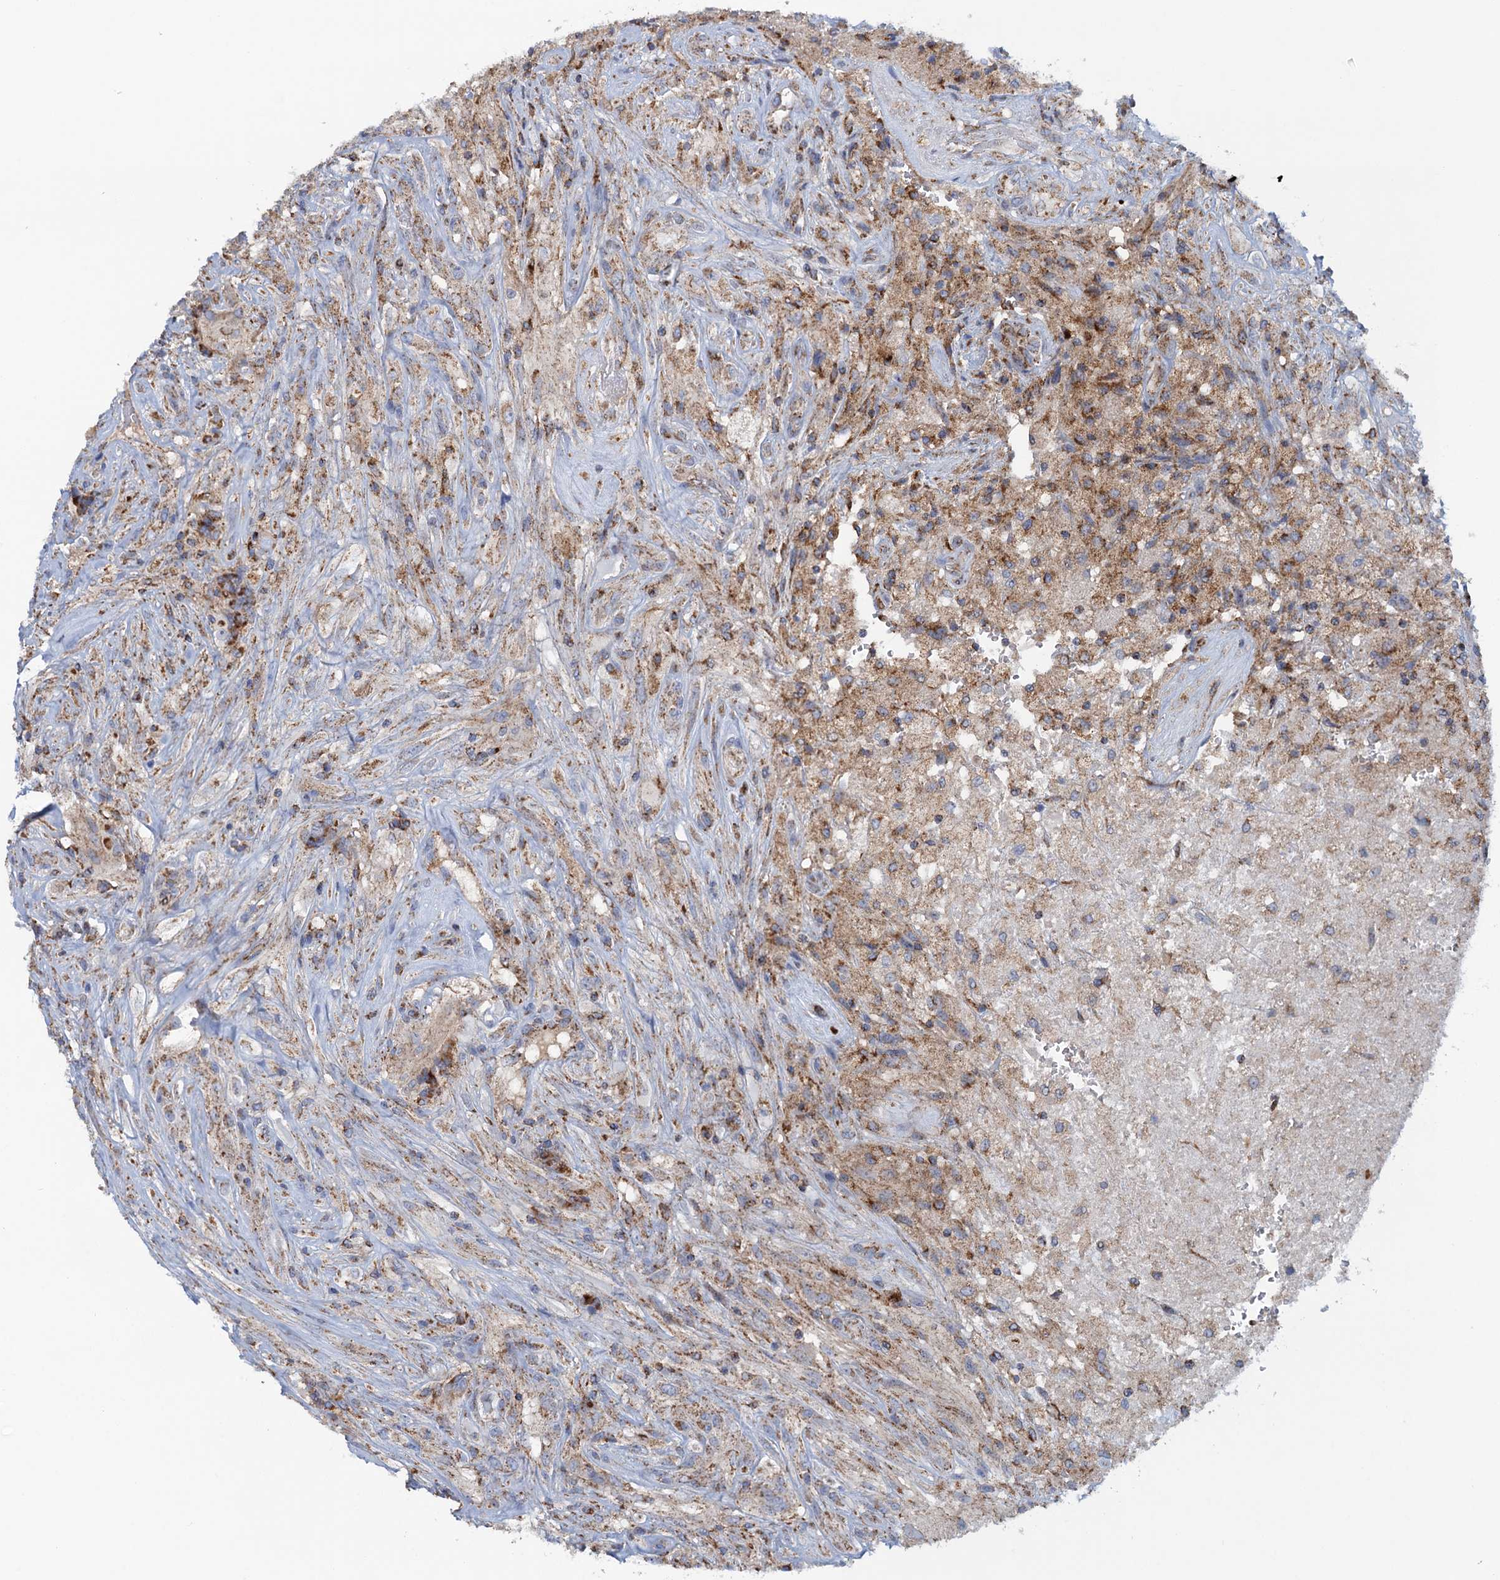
{"staining": {"intensity": "moderate", "quantity": "25%-75%", "location": "cytoplasmic/membranous"}, "tissue": "glioma", "cell_type": "Tumor cells", "image_type": "cancer", "snomed": [{"axis": "morphology", "description": "Glioma, malignant, High grade"}, {"axis": "topography", "description": "Brain"}], "caption": "This image demonstrates malignant glioma (high-grade) stained with IHC to label a protein in brown. The cytoplasmic/membranous of tumor cells show moderate positivity for the protein. Nuclei are counter-stained blue.", "gene": "GTPBP3", "patient": {"sex": "male", "age": 56}}